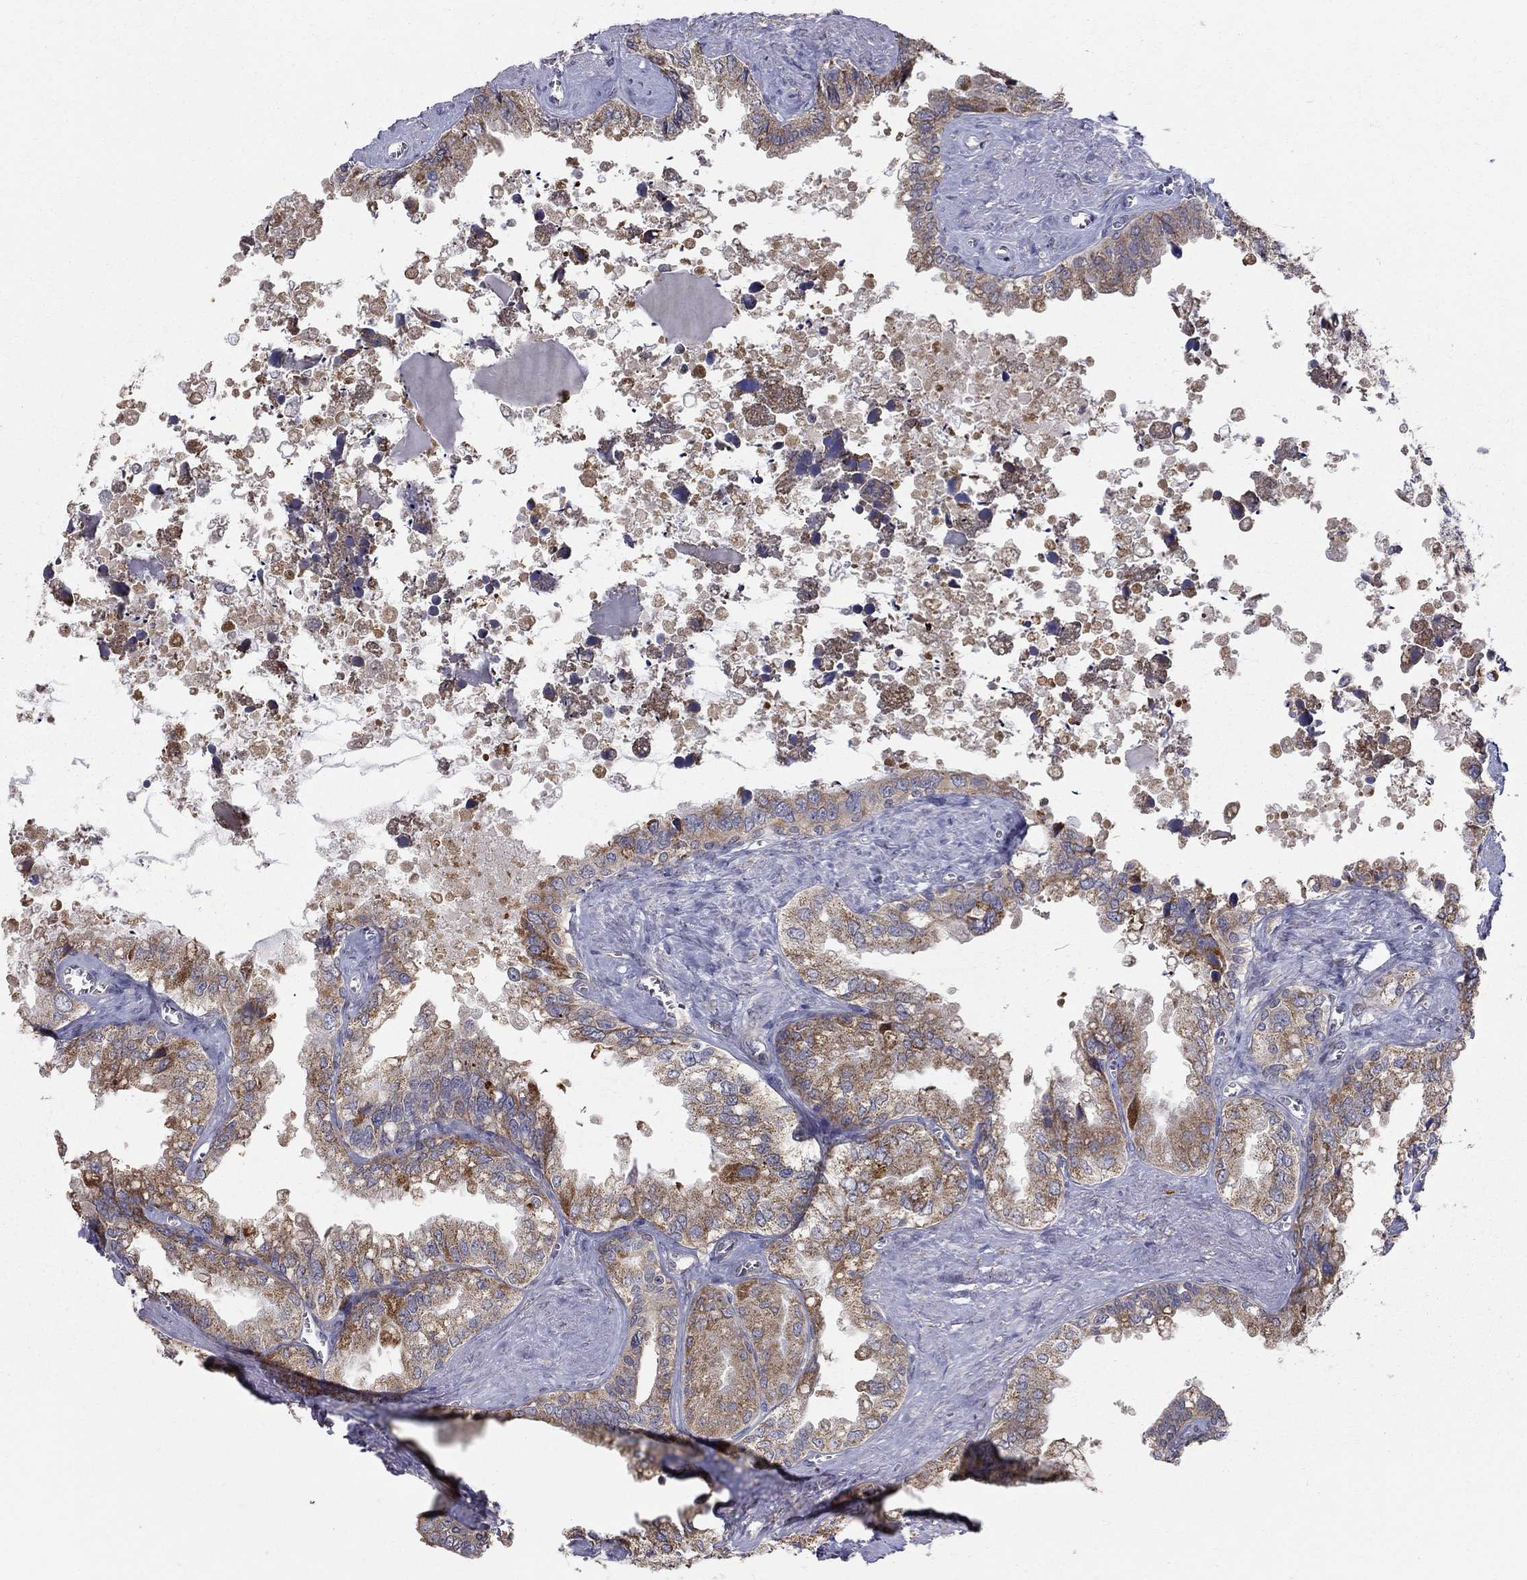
{"staining": {"intensity": "moderate", "quantity": ">75%", "location": "cytoplasmic/membranous"}, "tissue": "seminal vesicle", "cell_type": "Glandular cells", "image_type": "normal", "snomed": [{"axis": "morphology", "description": "Normal tissue, NOS"}, {"axis": "topography", "description": "Seminal veicle"}], "caption": "The histopathology image shows a brown stain indicating the presence of a protein in the cytoplasmic/membranous of glandular cells in seminal vesicle. Immunohistochemistry stains the protein of interest in brown and the nuclei are stained blue.", "gene": "PRDX4", "patient": {"sex": "male", "age": 67}}